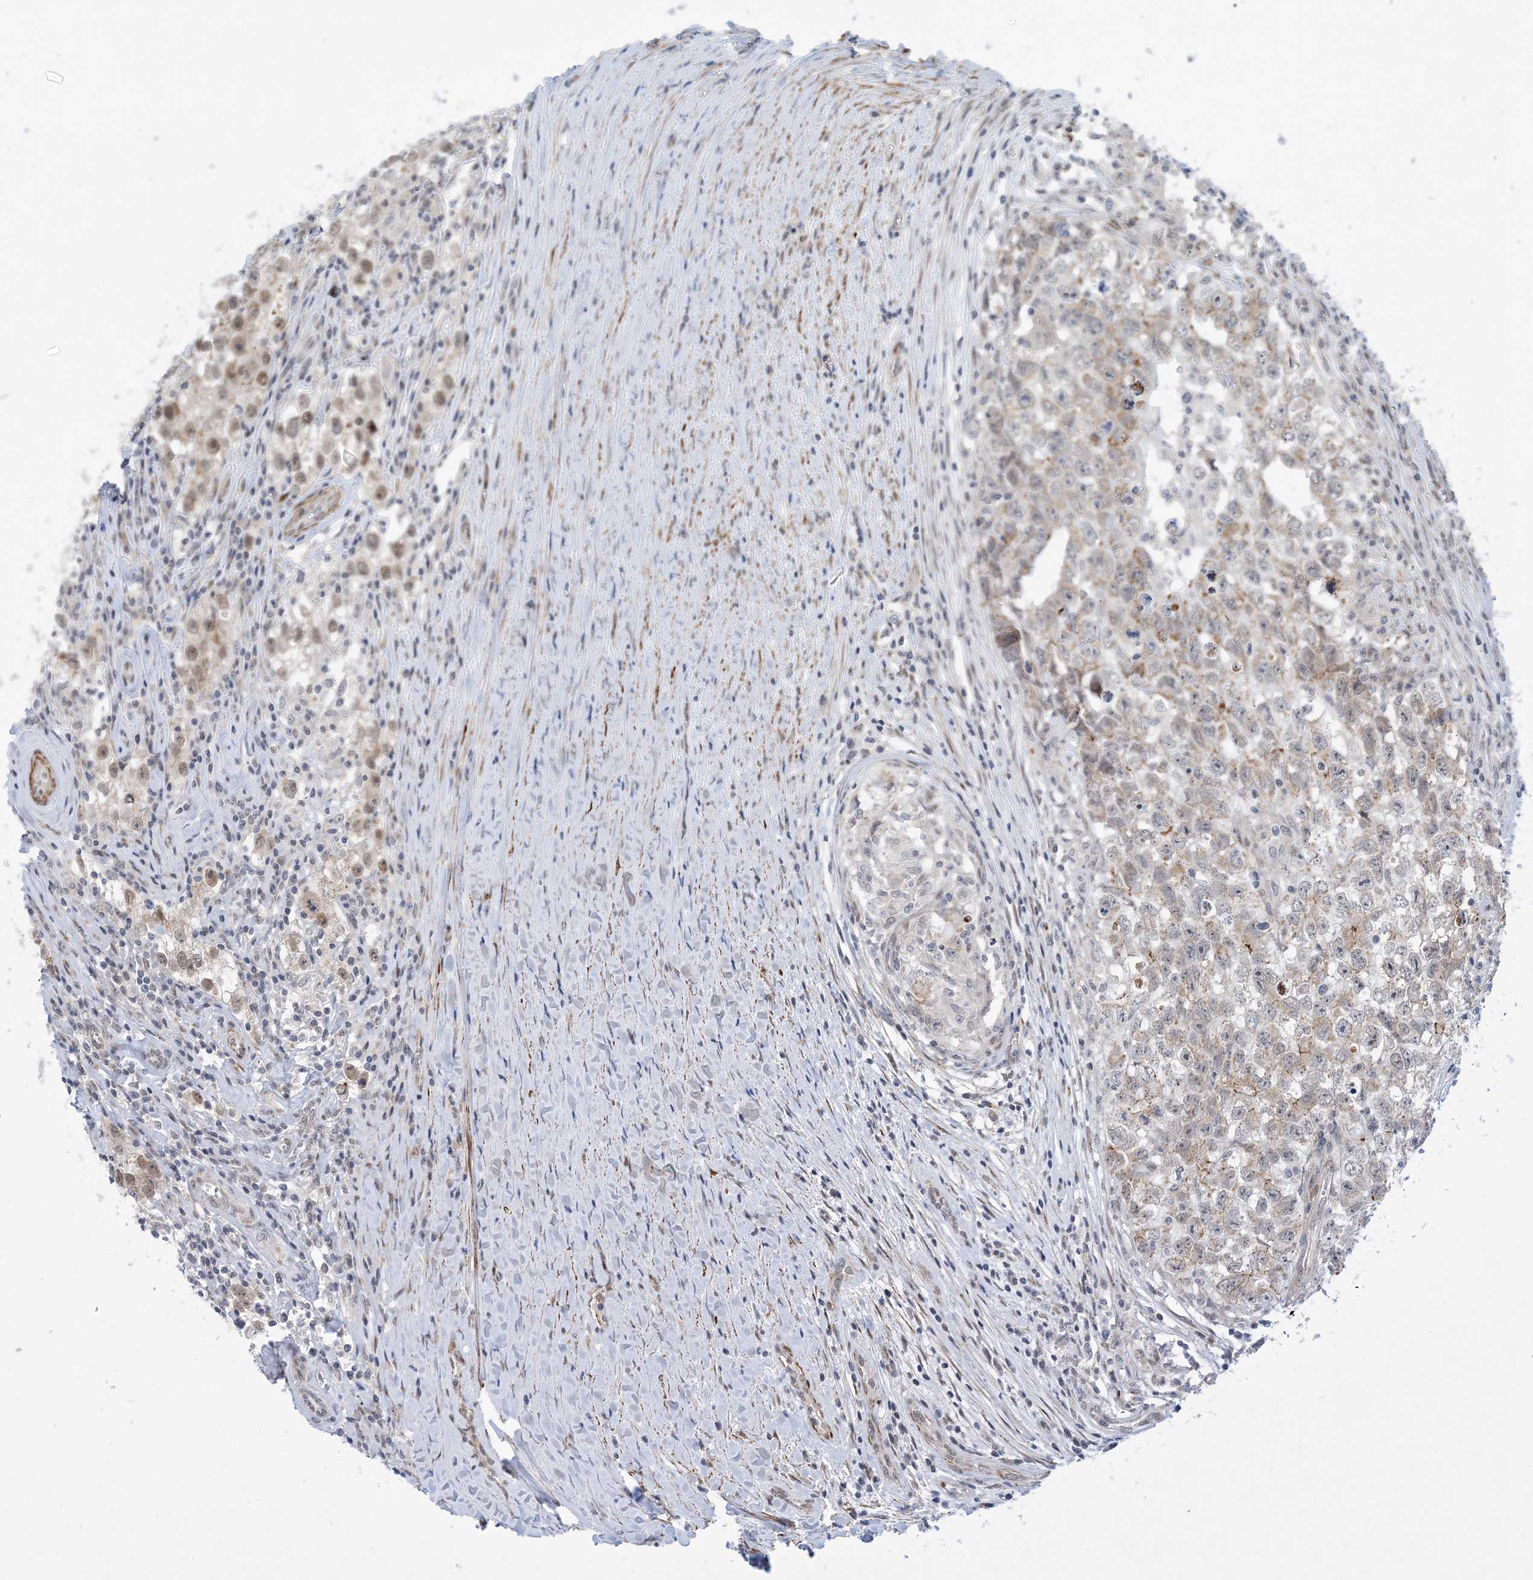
{"staining": {"intensity": "weak", "quantity": "<25%", "location": "nuclear"}, "tissue": "testis cancer", "cell_type": "Tumor cells", "image_type": "cancer", "snomed": [{"axis": "morphology", "description": "Seminoma, NOS"}, {"axis": "morphology", "description": "Carcinoma, Embryonal, NOS"}, {"axis": "topography", "description": "Testis"}], "caption": "The immunohistochemistry (IHC) image has no significant expression in tumor cells of testis seminoma tissue. (DAB (3,3'-diaminobenzidine) immunohistochemistry visualized using brightfield microscopy, high magnification).", "gene": "ZNF8", "patient": {"sex": "male", "age": 43}}